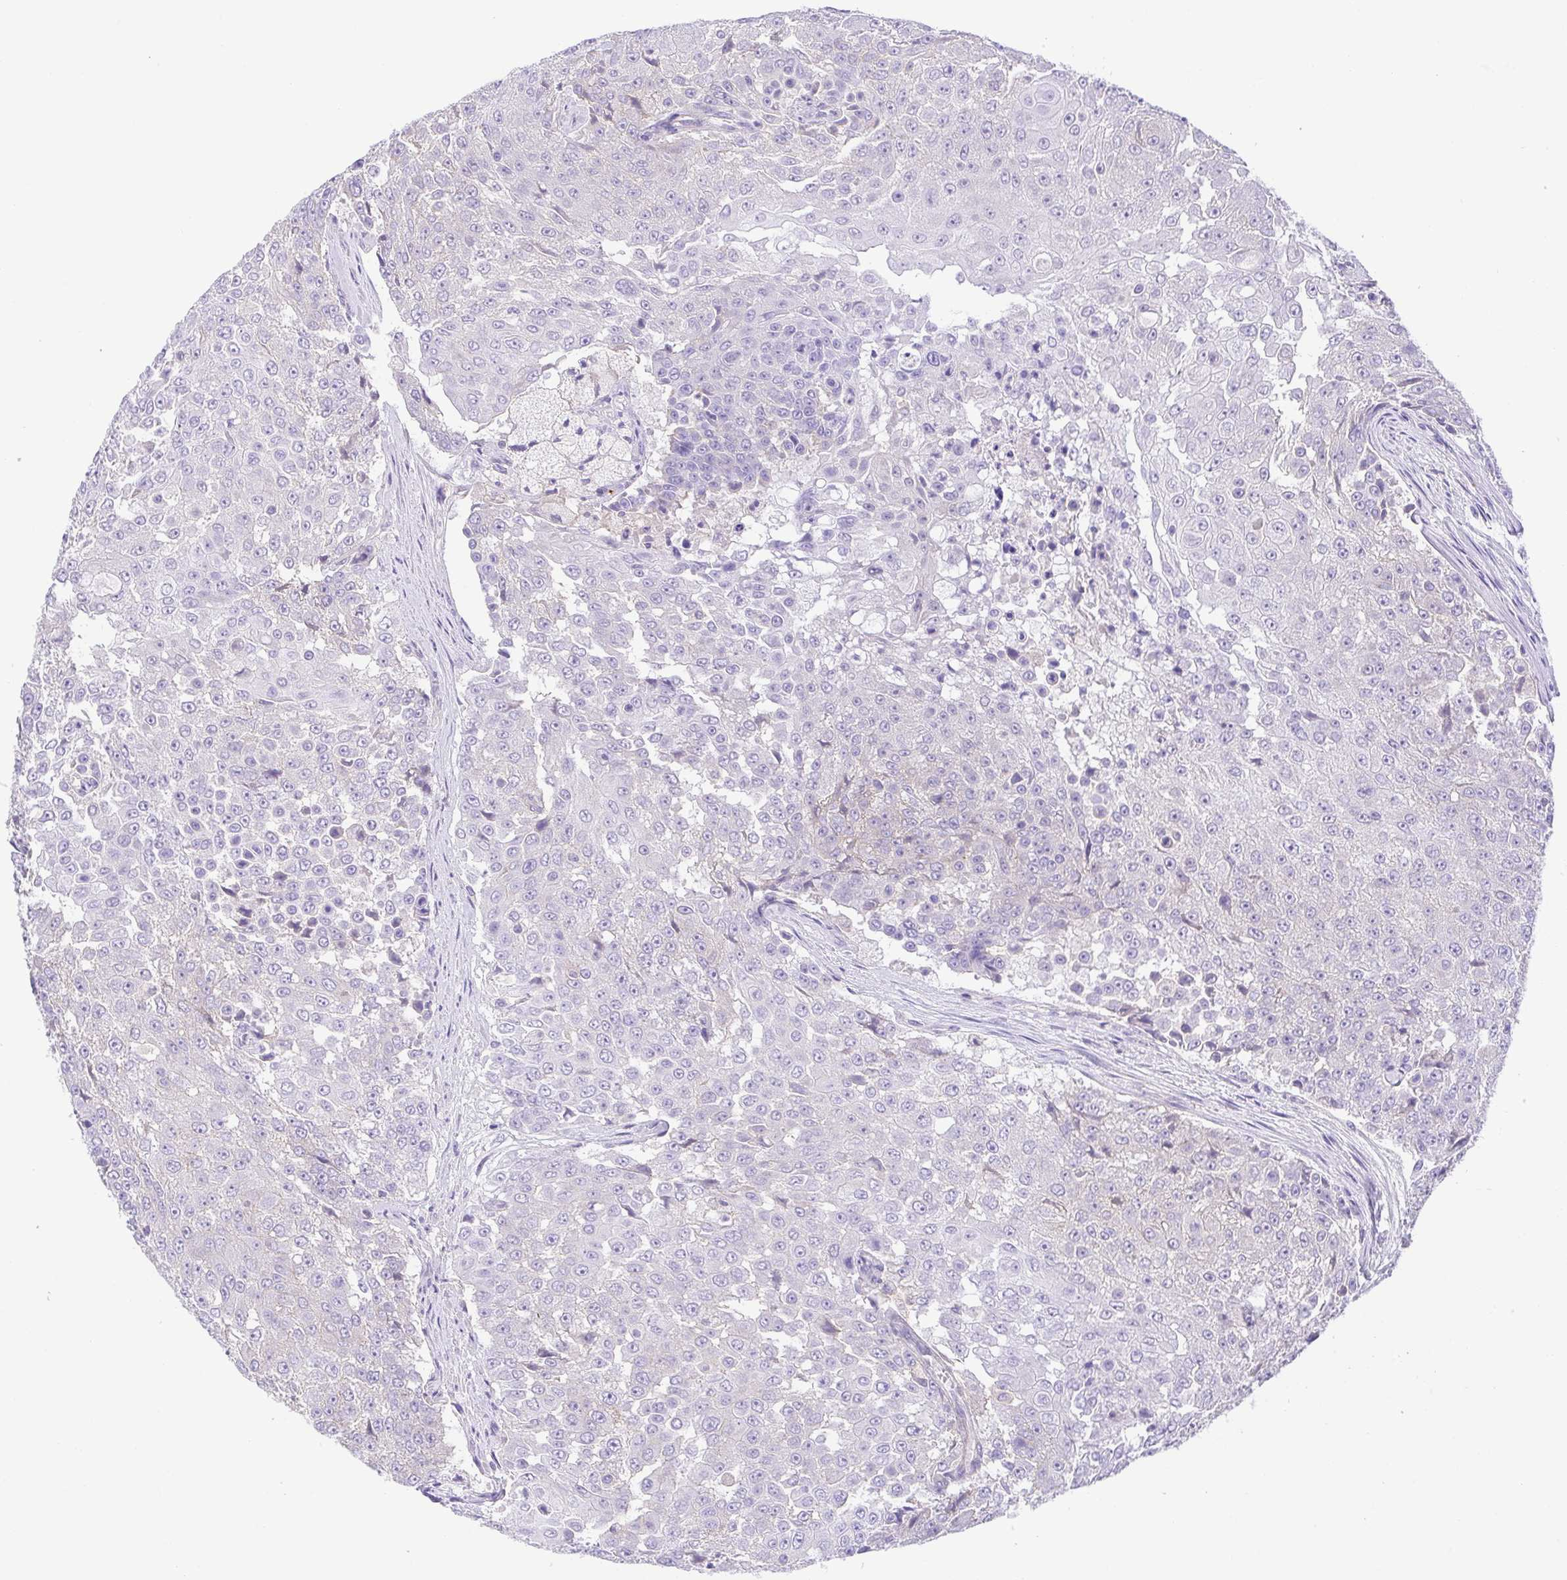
{"staining": {"intensity": "negative", "quantity": "none", "location": "none"}, "tissue": "urothelial cancer", "cell_type": "Tumor cells", "image_type": "cancer", "snomed": [{"axis": "morphology", "description": "Urothelial carcinoma, High grade"}, {"axis": "topography", "description": "Urinary bladder"}], "caption": "Histopathology image shows no protein positivity in tumor cells of urothelial cancer tissue. The staining is performed using DAB brown chromogen with nuclei counter-stained in using hematoxylin.", "gene": "PRR14L", "patient": {"sex": "female", "age": 63}}